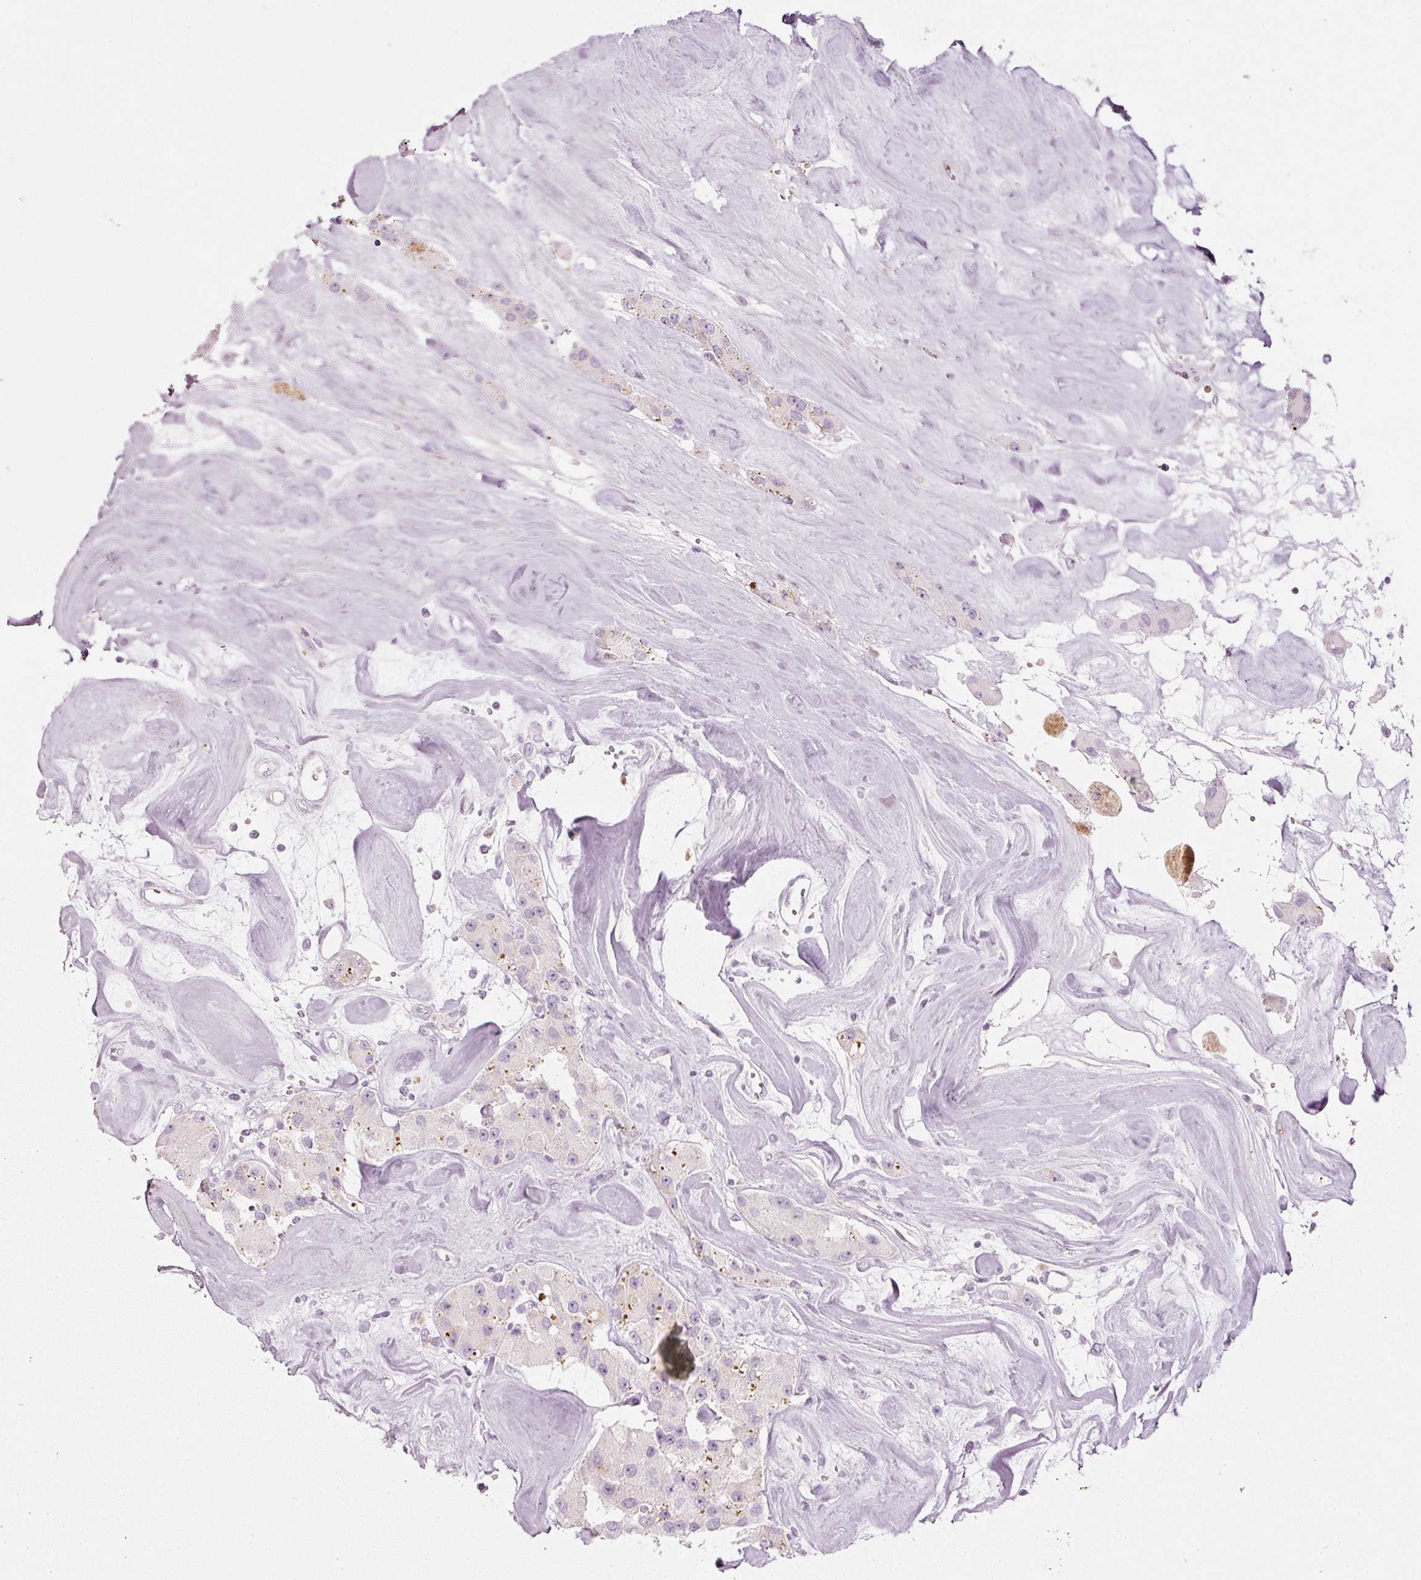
{"staining": {"intensity": "negative", "quantity": "none", "location": "none"}, "tissue": "carcinoid", "cell_type": "Tumor cells", "image_type": "cancer", "snomed": [{"axis": "morphology", "description": "Carcinoid, malignant, NOS"}, {"axis": "topography", "description": "Pancreas"}], "caption": "There is no significant expression in tumor cells of carcinoid (malignant).", "gene": "LECT2", "patient": {"sex": "male", "age": 41}}